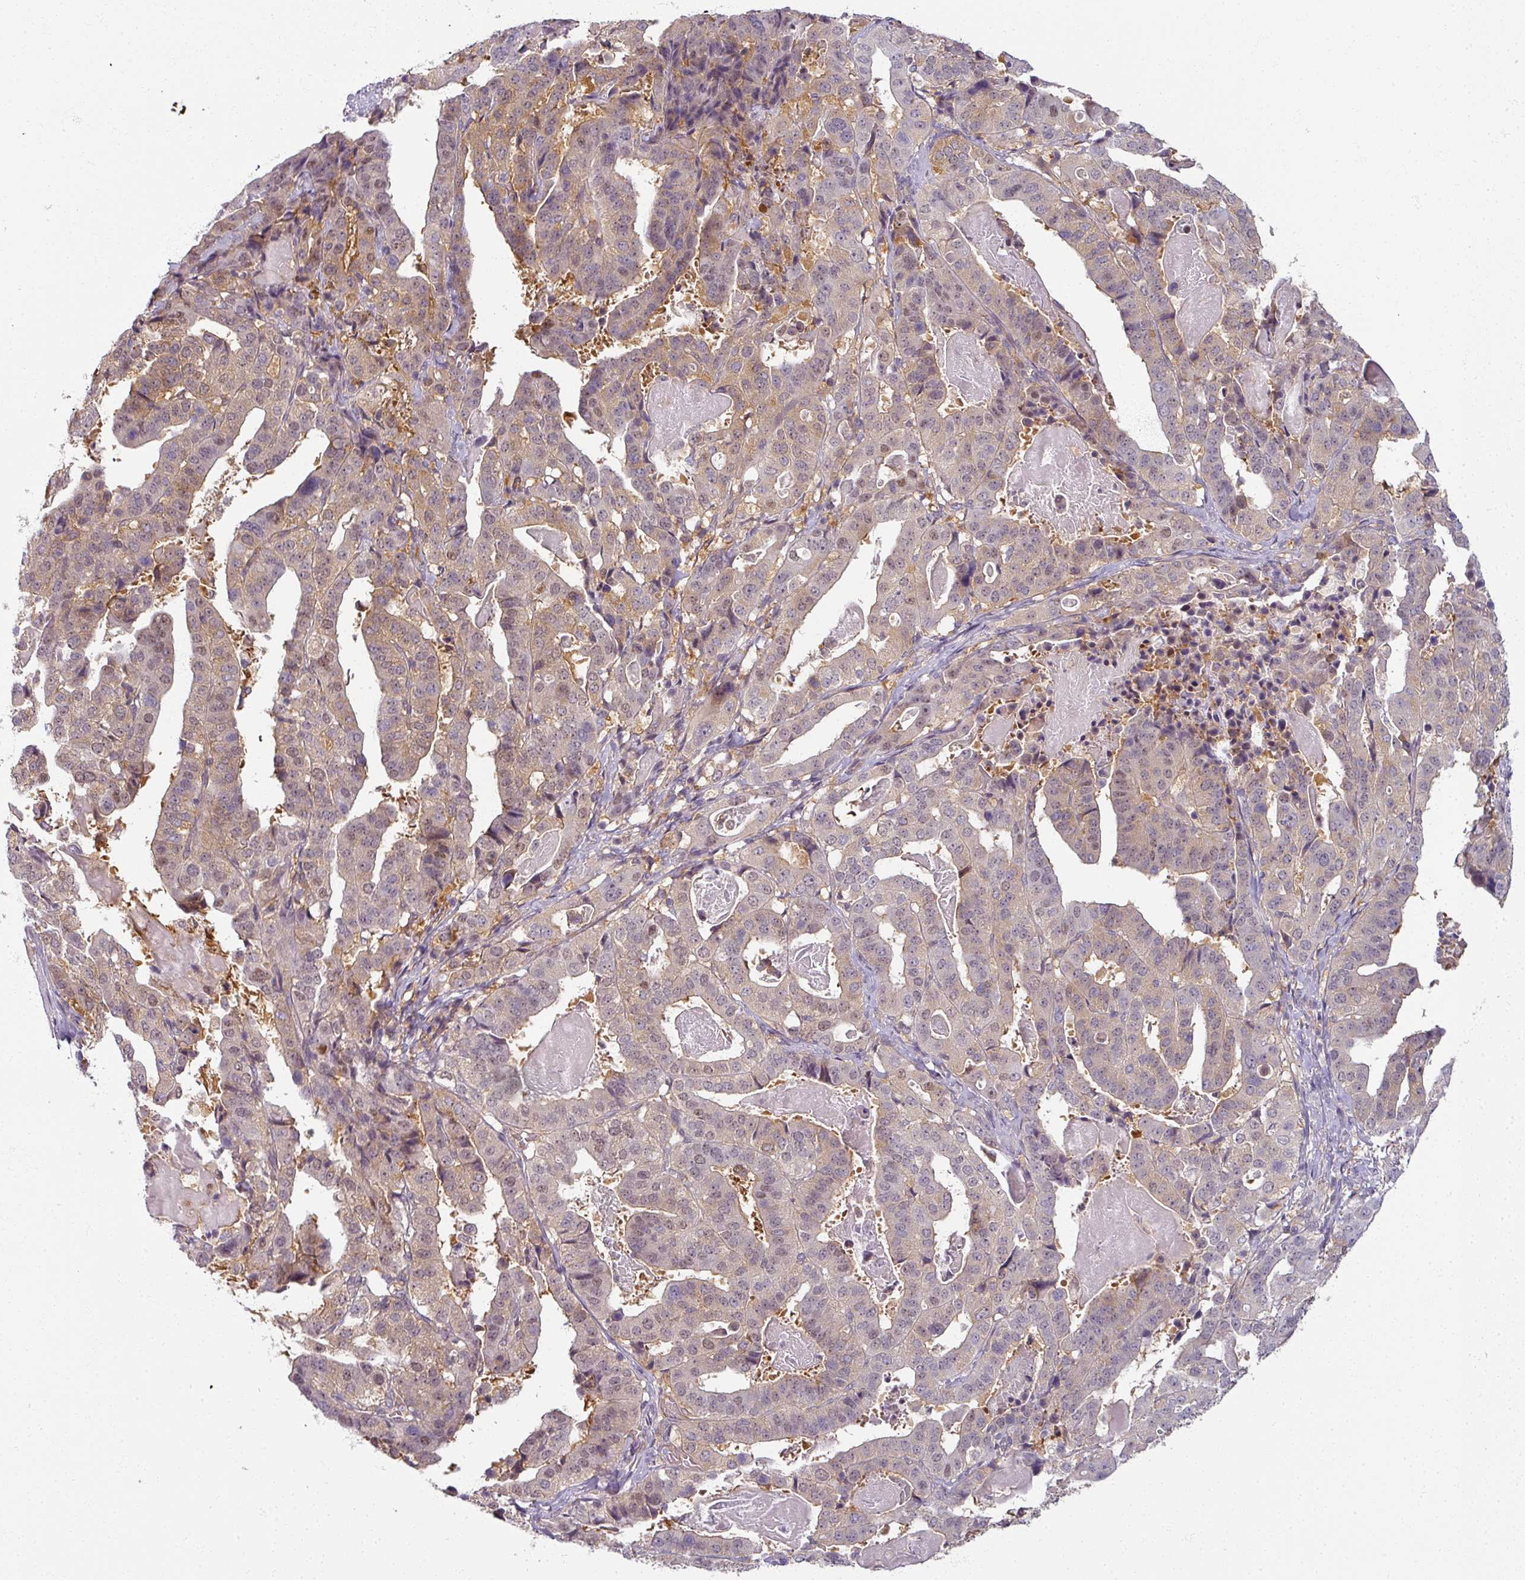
{"staining": {"intensity": "weak", "quantity": "<25%", "location": "cytoplasmic/membranous,nuclear"}, "tissue": "stomach cancer", "cell_type": "Tumor cells", "image_type": "cancer", "snomed": [{"axis": "morphology", "description": "Adenocarcinoma, NOS"}, {"axis": "topography", "description": "Stomach"}], "caption": "Immunohistochemistry micrograph of human stomach adenocarcinoma stained for a protein (brown), which shows no positivity in tumor cells. (Immunohistochemistry, brightfield microscopy, high magnification).", "gene": "AGPAT4", "patient": {"sex": "male", "age": 48}}